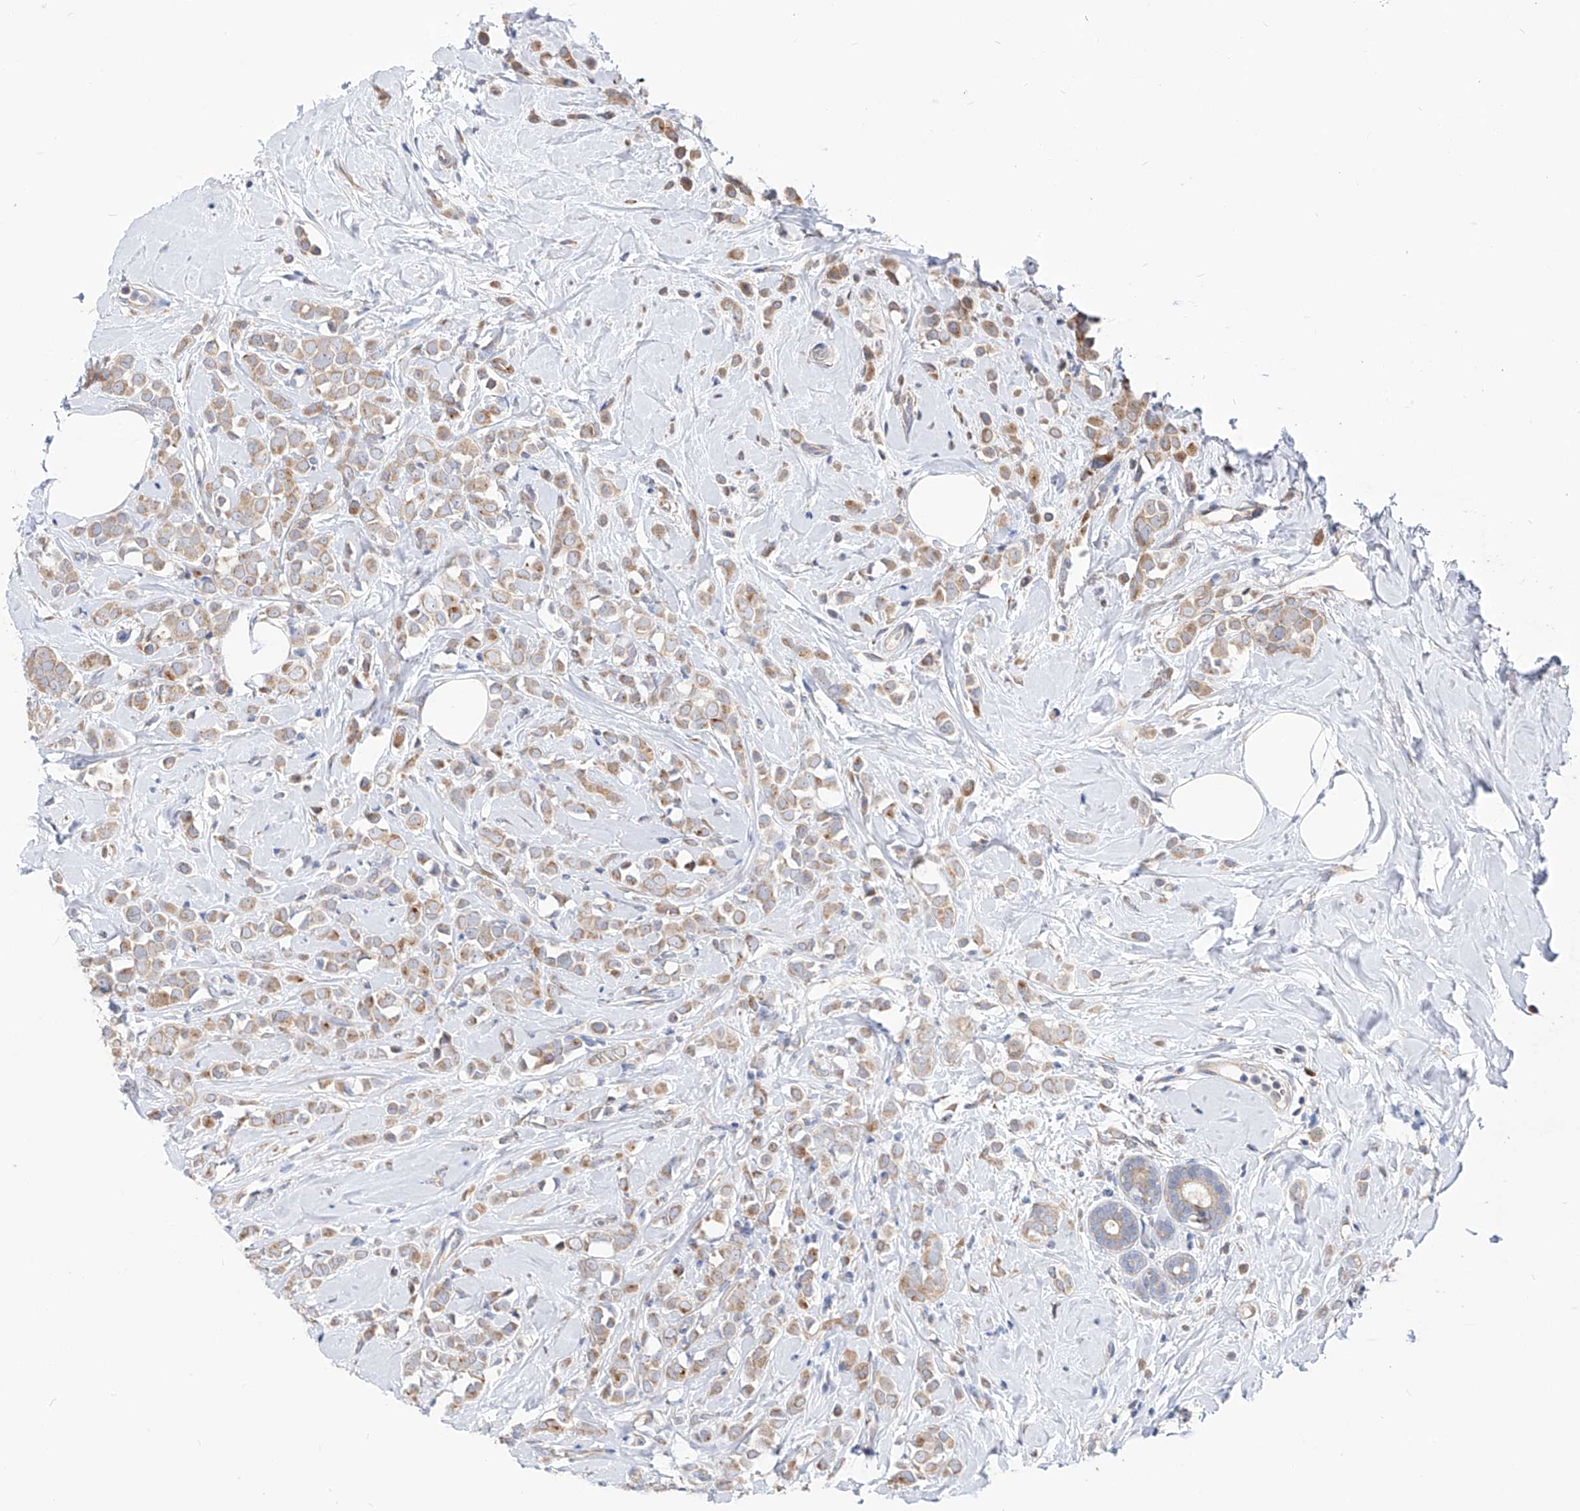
{"staining": {"intensity": "weak", "quantity": ">75%", "location": "cytoplasmic/membranous"}, "tissue": "breast cancer", "cell_type": "Tumor cells", "image_type": "cancer", "snomed": [{"axis": "morphology", "description": "Lobular carcinoma"}, {"axis": "topography", "description": "Breast"}], "caption": "A micrograph of human breast cancer stained for a protein reveals weak cytoplasmic/membranous brown staining in tumor cells.", "gene": "UFL1", "patient": {"sex": "female", "age": 47}}